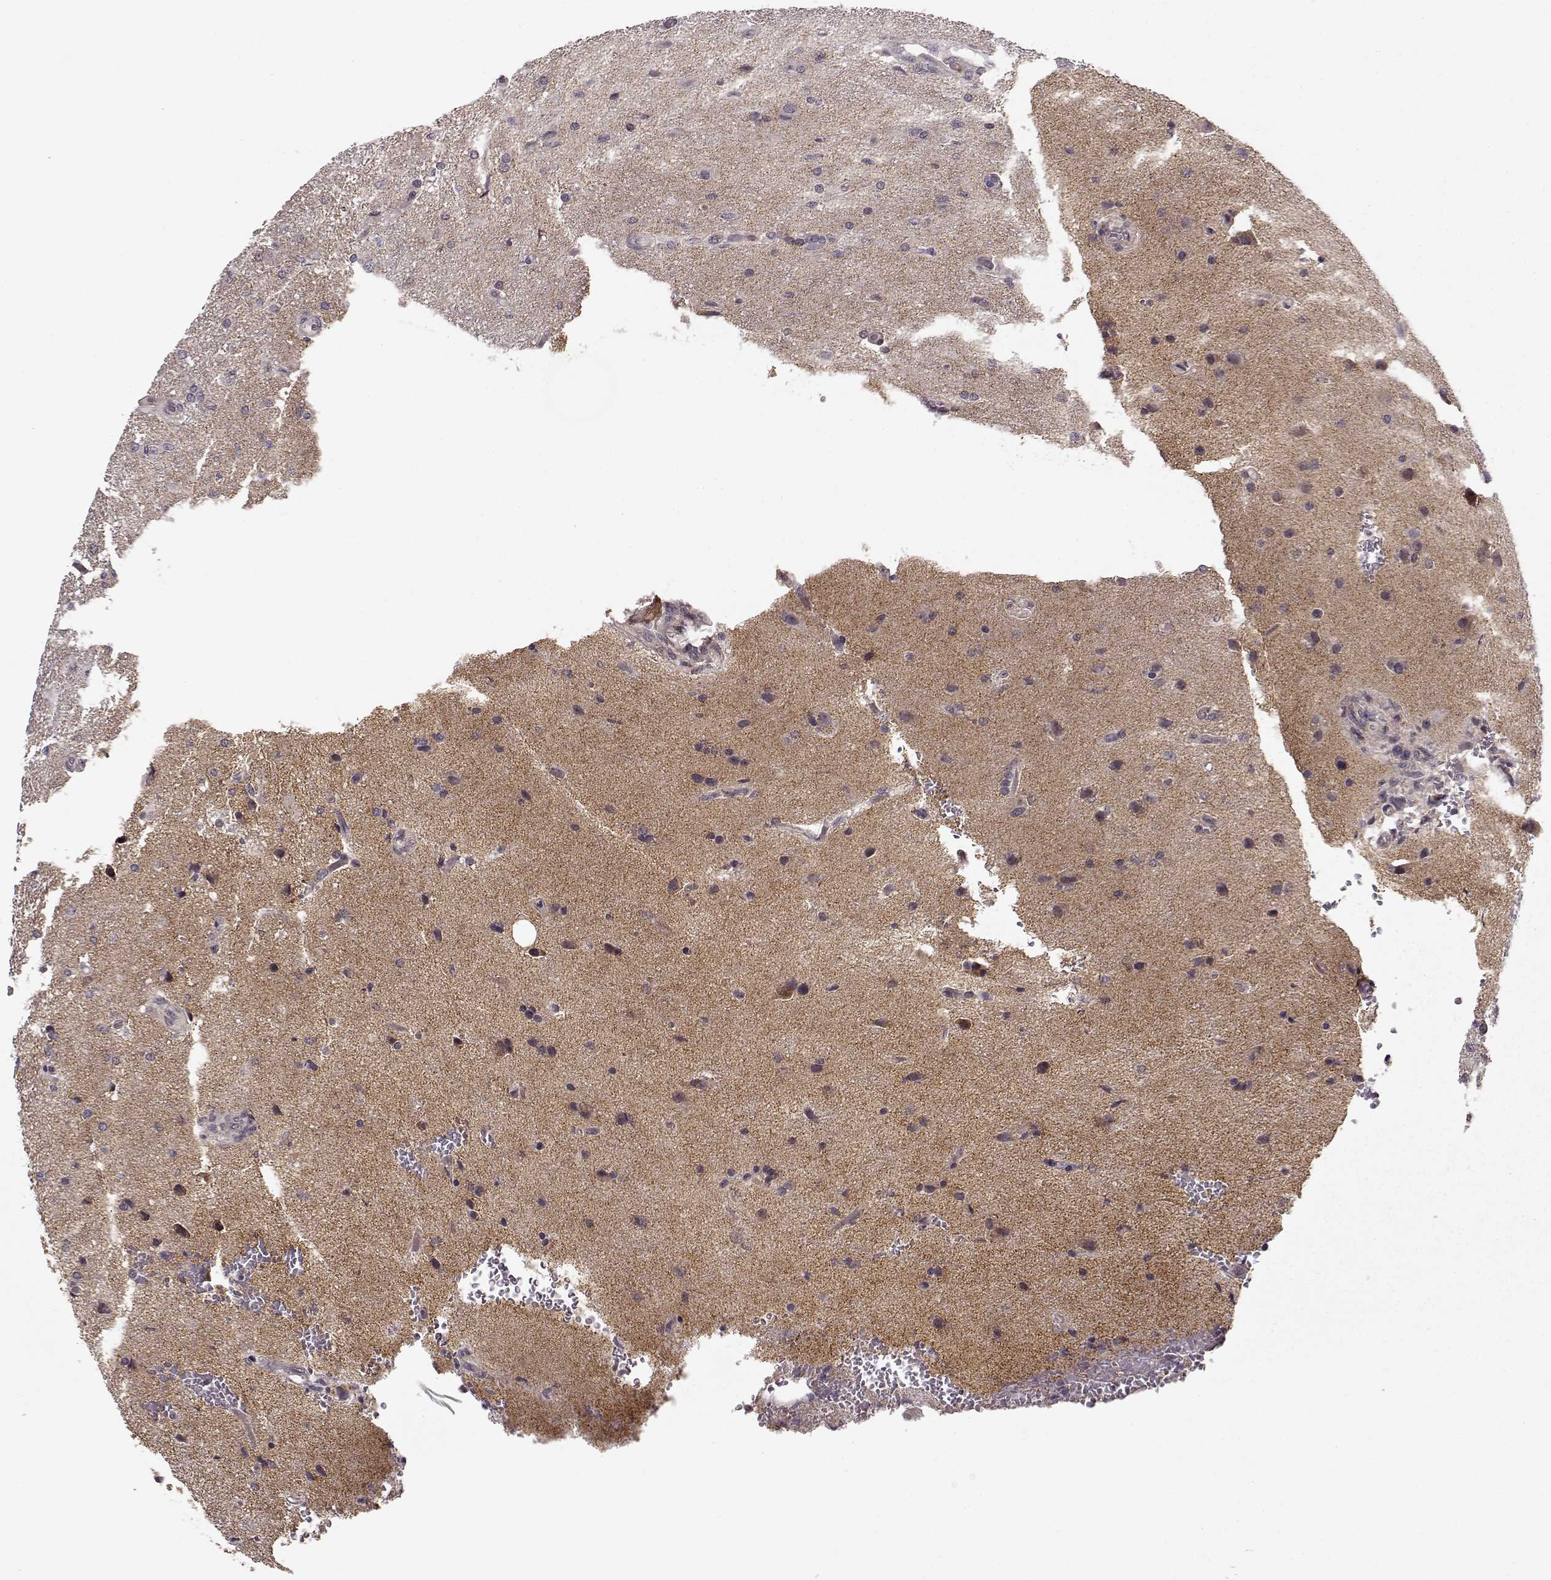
{"staining": {"intensity": "negative", "quantity": "none", "location": "none"}, "tissue": "glioma", "cell_type": "Tumor cells", "image_type": "cancer", "snomed": [{"axis": "morphology", "description": "Glioma, malignant, High grade"}, {"axis": "topography", "description": "Brain"}], "caption": "Protein analysis of malignant glioma (high-grade) demonstrates no significant staining in tumor cells. Nuclei are stained in blue.", "gene": "SLAIN2", "patient": {"sex": "male", "age": 68}}